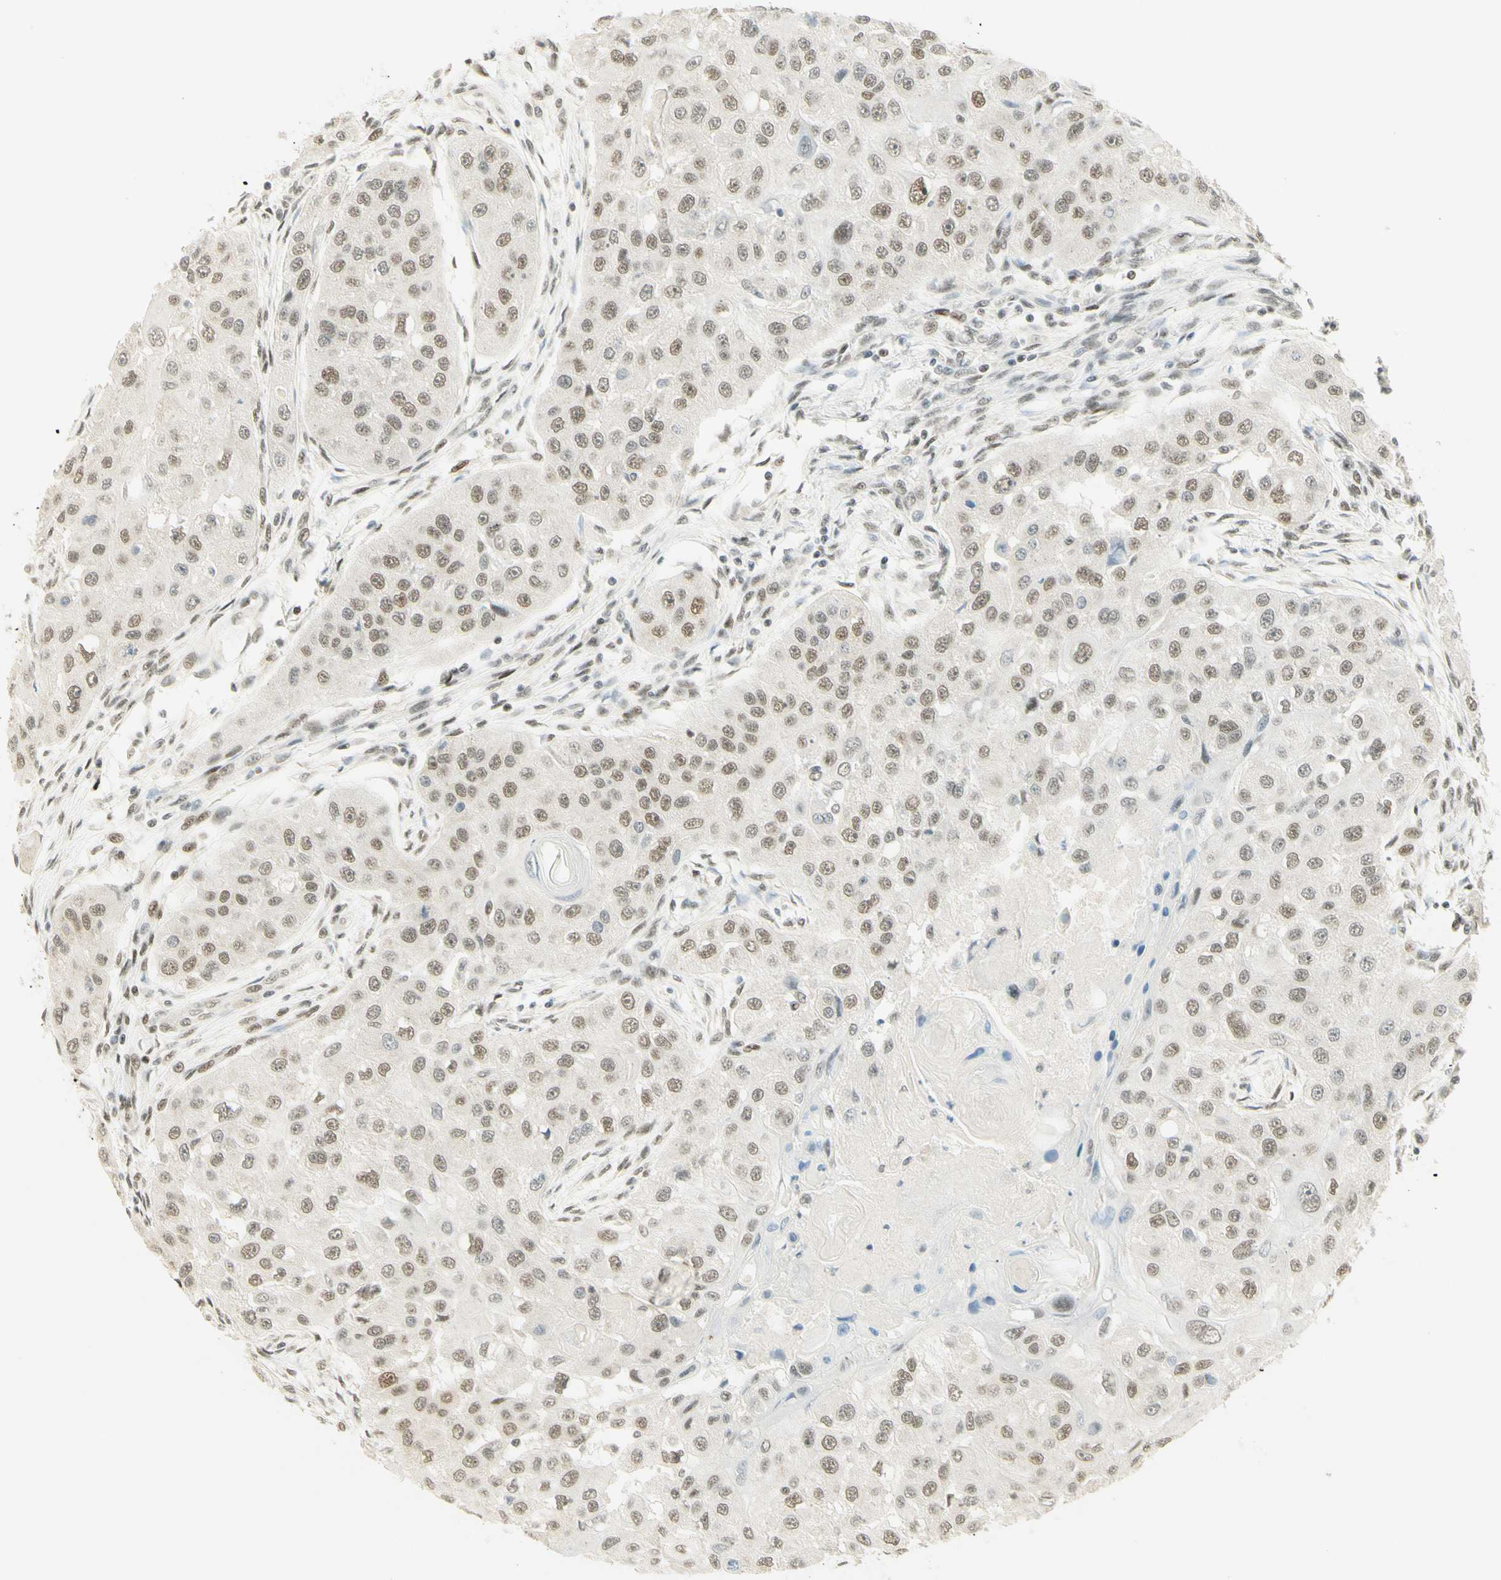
{"staining": {"intensity": "weak", "quantity": ">75%", "location": "nuclear"}, "tissue": "head and neck cancer", "cell_type": "Tumor cells", "image_type": "cancer", "snomed": [{"axis": "morphology", "description": "Normal tissue, NOS"}, {"axis": "morphology", "description": "Squamous cell carcinoma, NOS"}, {"axis": "topography", "description": "Skeletal muscle"}, {"axis": "topography", "description": "Head-Neck"}], "caption": "Protein expression analysis of human squamous cell carcinoma (head and neck) reveals weak nuclear staining in about >75% of tumor cells. (IHC, brightfield microscopy, high magnification).", "gene": "PMS2", "patient": {"sex": "male", "age": 51}}